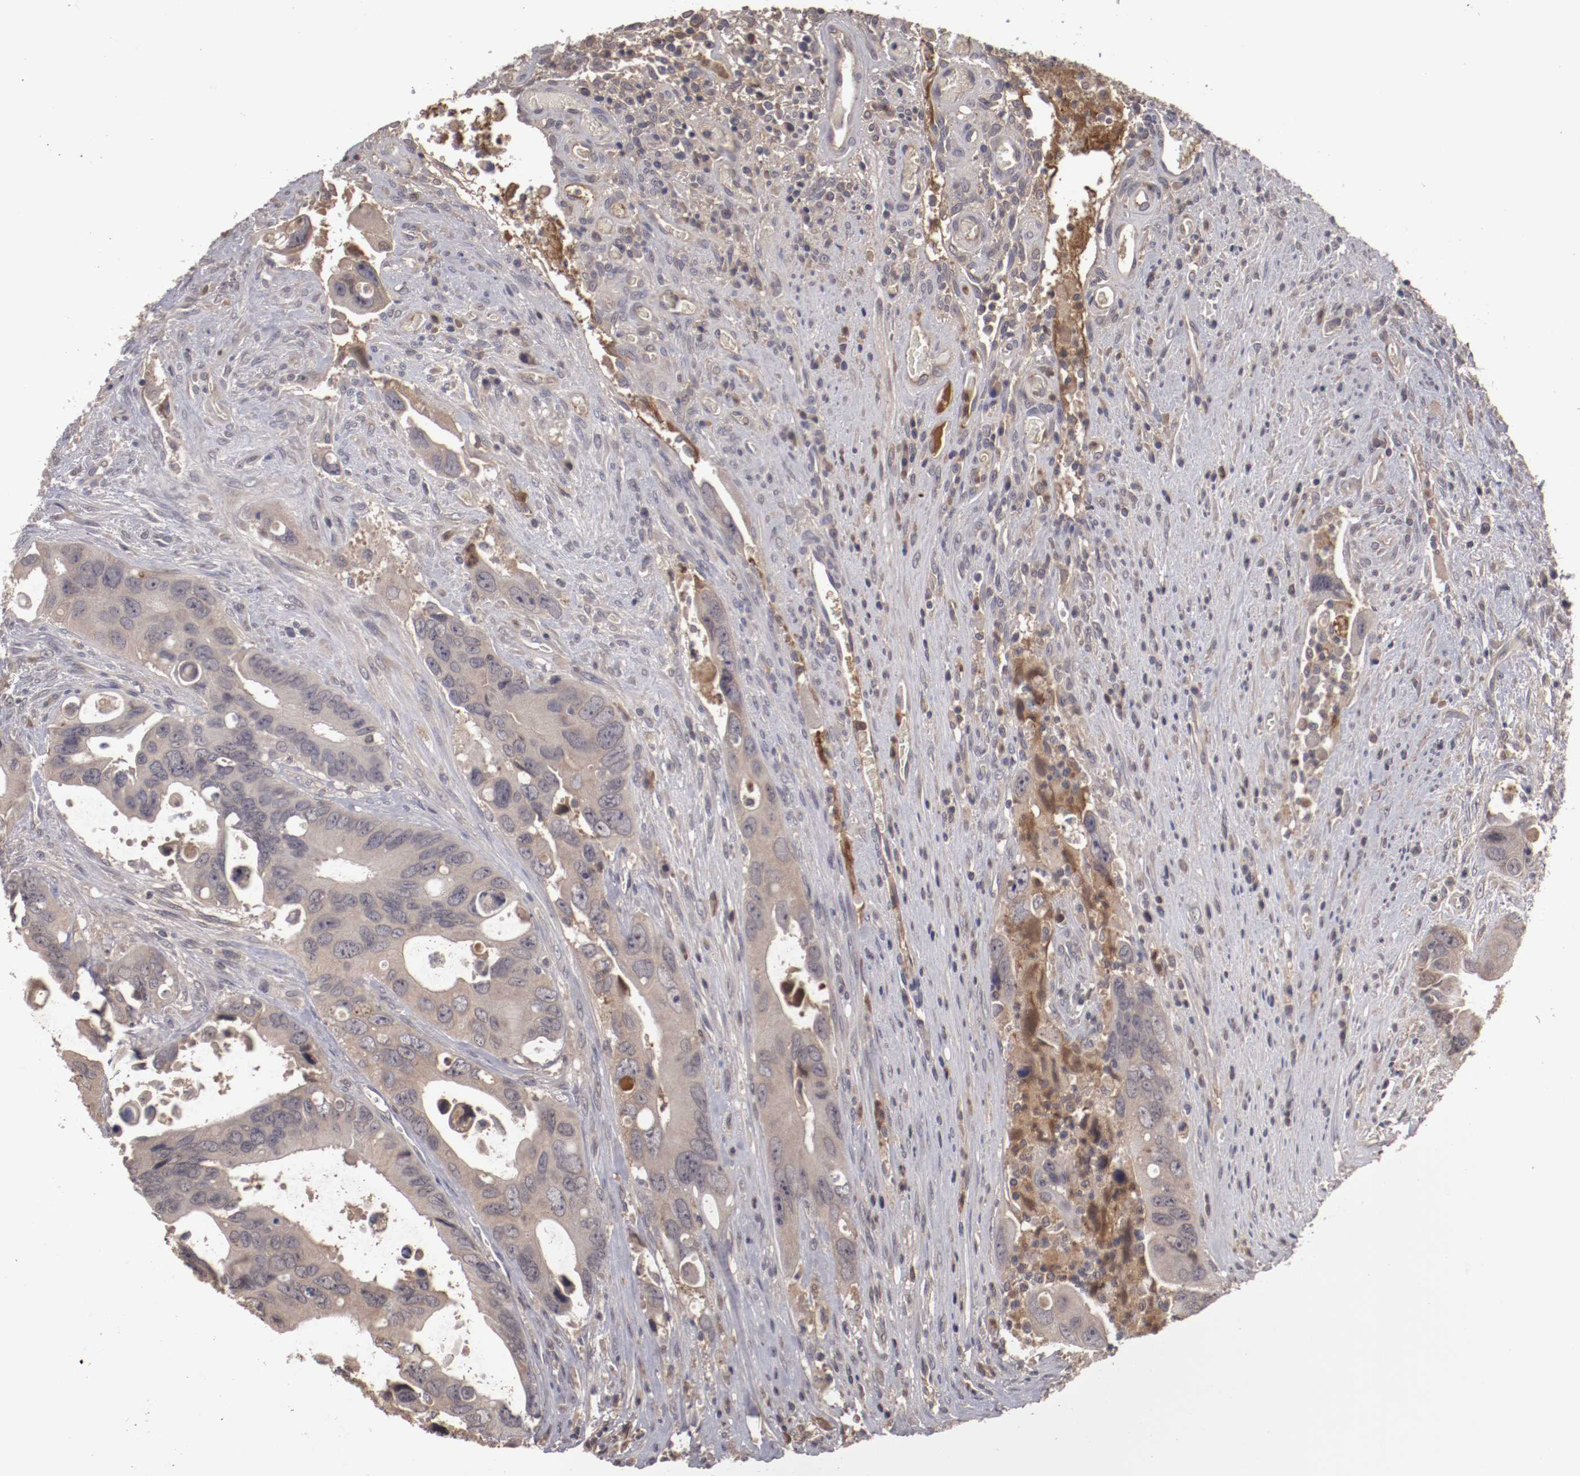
{"staining": {"intensity": "weak", "quantity": "<25%", "location": "cytoplasmic/membranous"}, "tissue": "colorectal cancer", "cell_type": "Tumor cells", "image_type": "cancer", "snomed": [{"axis": "morphology", "description": "Adenocarcinoma, NOS"}, {"axis": "topography", "description": "Rectum"}], "caption": "A photomicrograph of human colorectal adenocarcinoma is negative for staining in tumor cells.", "gene": "CP", "patient": {"sex": "male", "age": 70}}